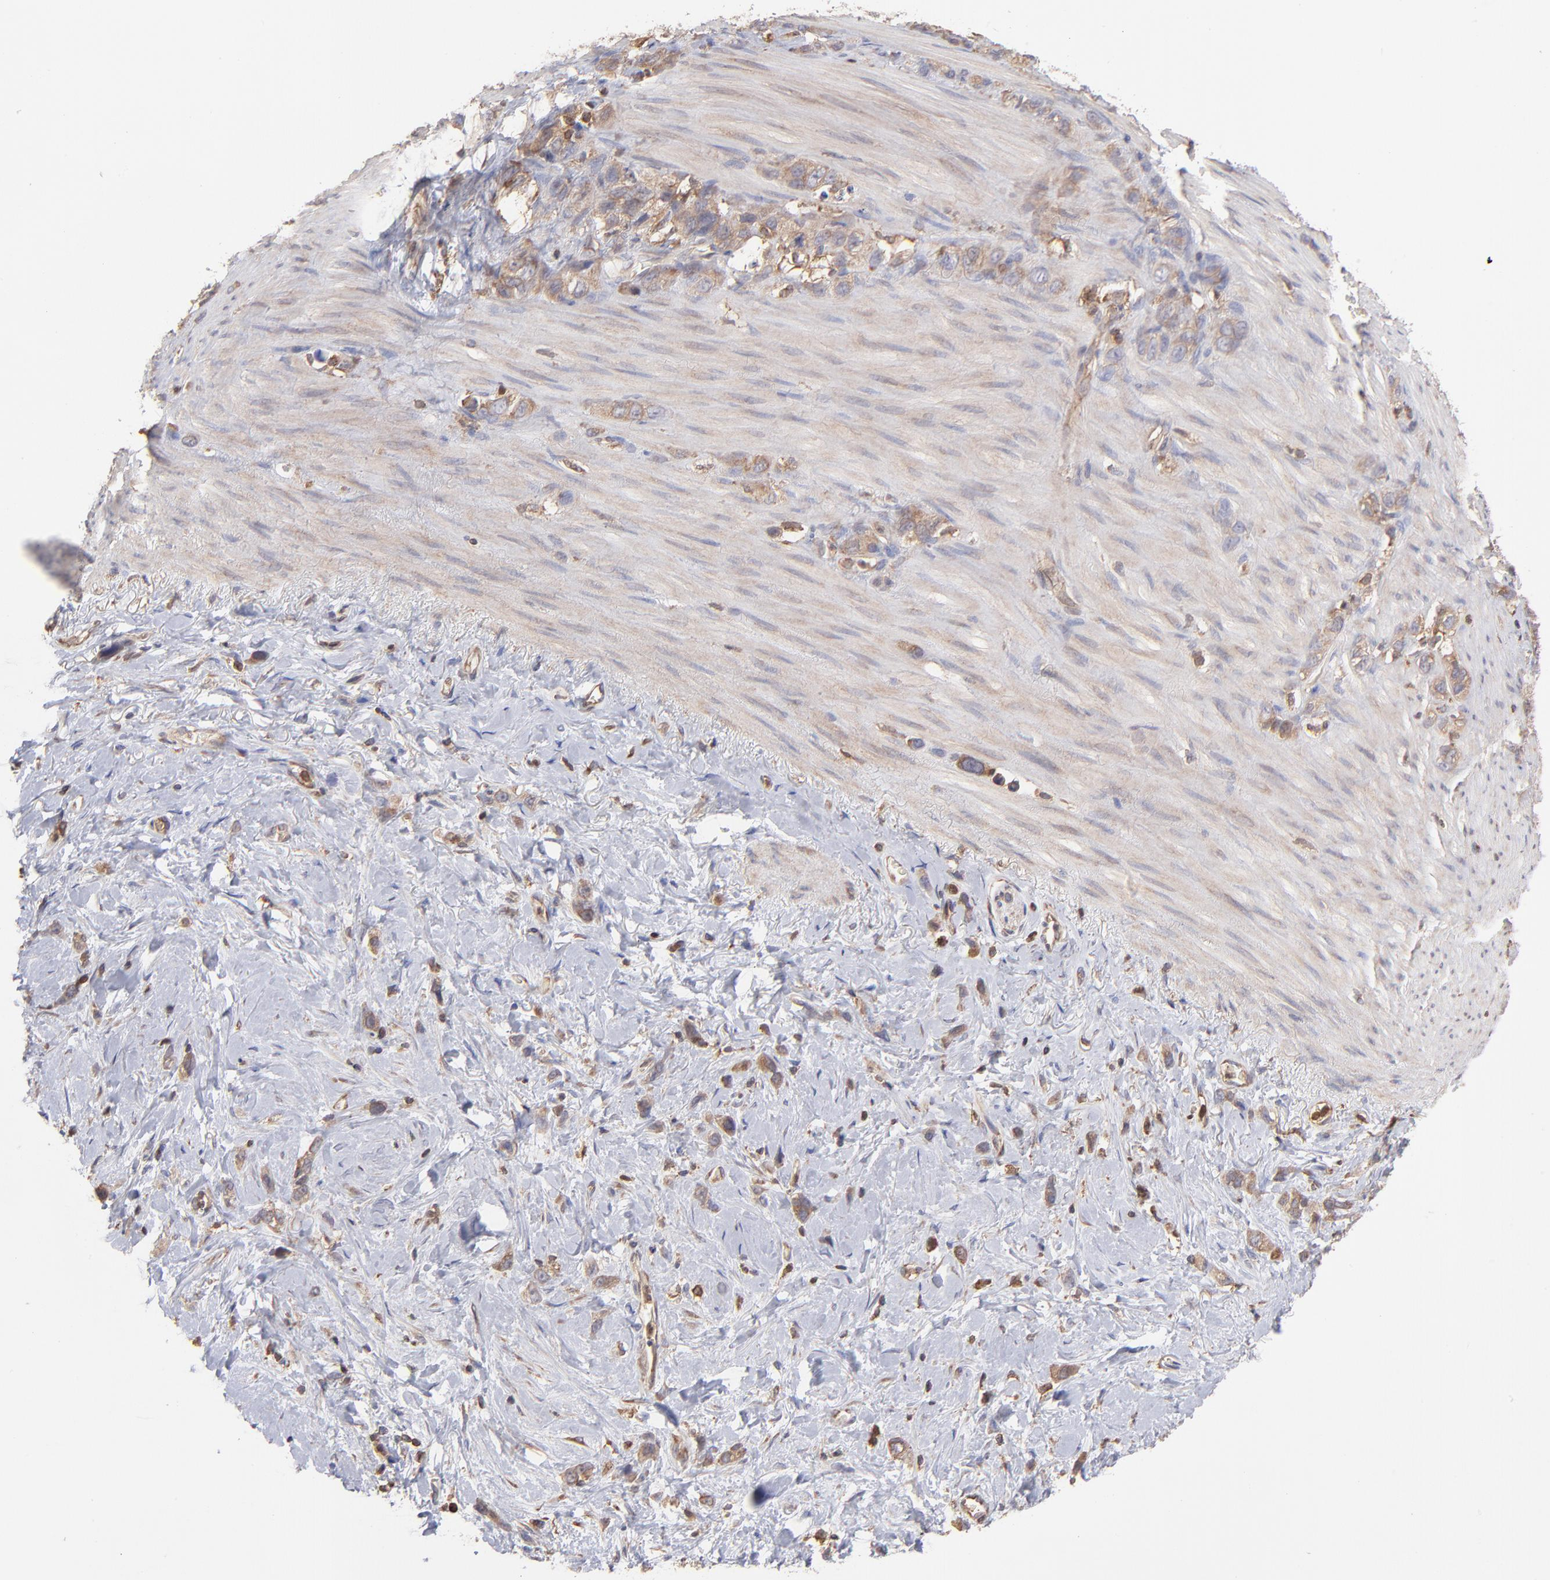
{"staining": {"intensity": "weak", "quantity": ">75%", "location": "cytoplasmic/membranous"}, "tissue": "stomach cancer", "cell_type": "Tumor cells", "image_type": "cancer", "snomed": [{"axis": "morphology", "description": "Normal tissue, NOS"}, {"axis": "morphology", "description": "Adenocarcinoma, NOS"}, {"axis": "morphology", "description": "Adenocarcinoma, High grade"}, {"axis": "topography", "description": "Stomach, upper"}, {"axis": "topography", "description": "Stomach"}], "caption": "High-power microscopy captured an IHC histopathology image of stomach adenocarcinoma, revealing weak cytoplasmic/membranous expression in about >75% of tumor cells. The protein of interest is shown in brown color, while the nuclei are stained blue.", "gene": "MAPRE1", "patient": {"sex": "female", "age": 65}}